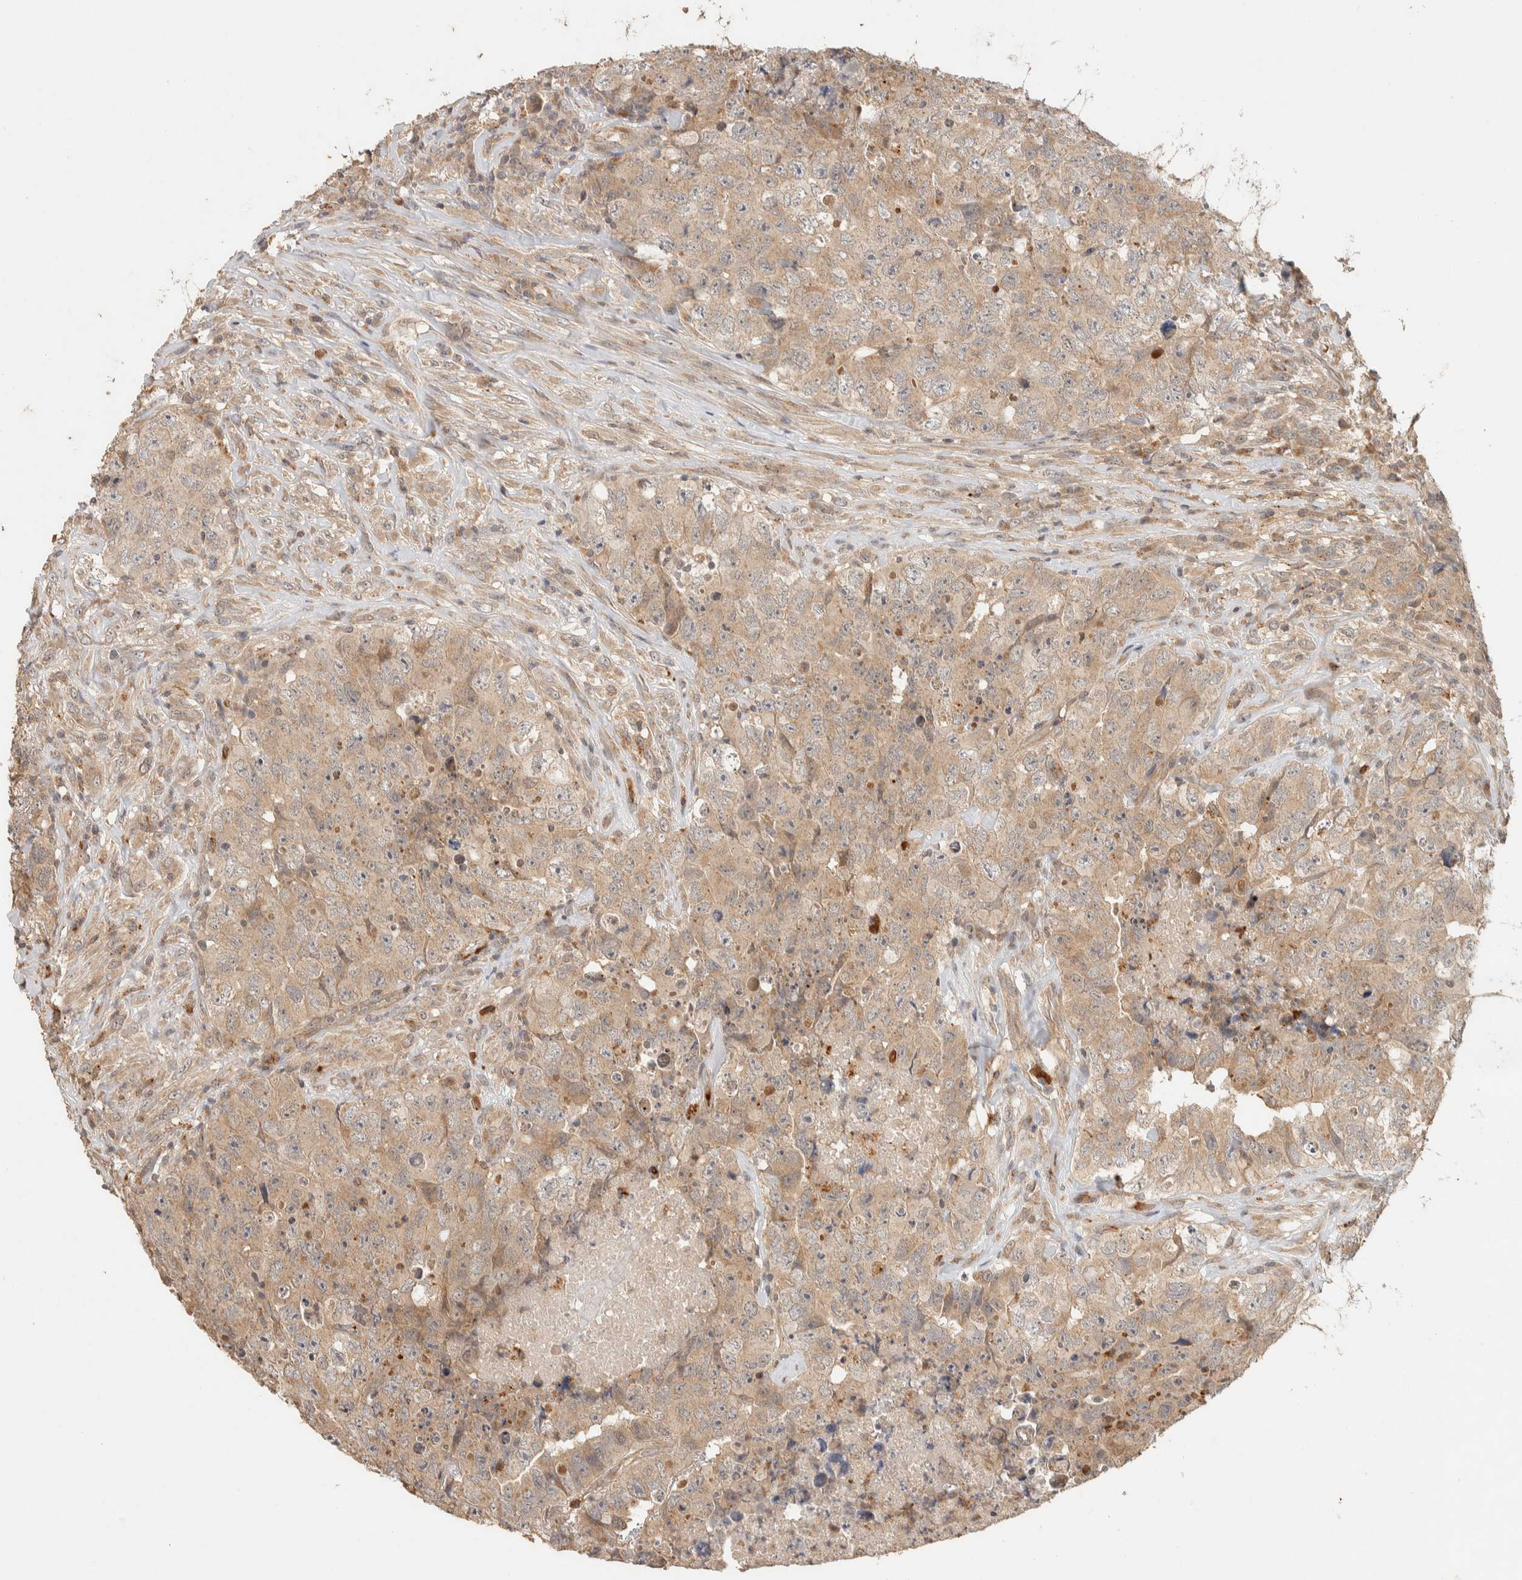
{"staining": {"intensity": "weak", "quantity": ">75%", "location": "cytoplasmic/membranous"}, "tissue": "testis cancer", "cell_type": "Tumor cells", "image_type": "cancer", "snomed": [{"axis": "morphology", "description": "Carcinoma, Embryonal, NOS"}, {"axis": "topography", "description": "Testis"}], "caption": "A brown stain shows weak cytoplasmic/membranous expression of a protein in testis cancer (embryonal carcinoma) tumor cells.", "gene": "ITPA", "patient": {"sex": "male", "age": 32}}